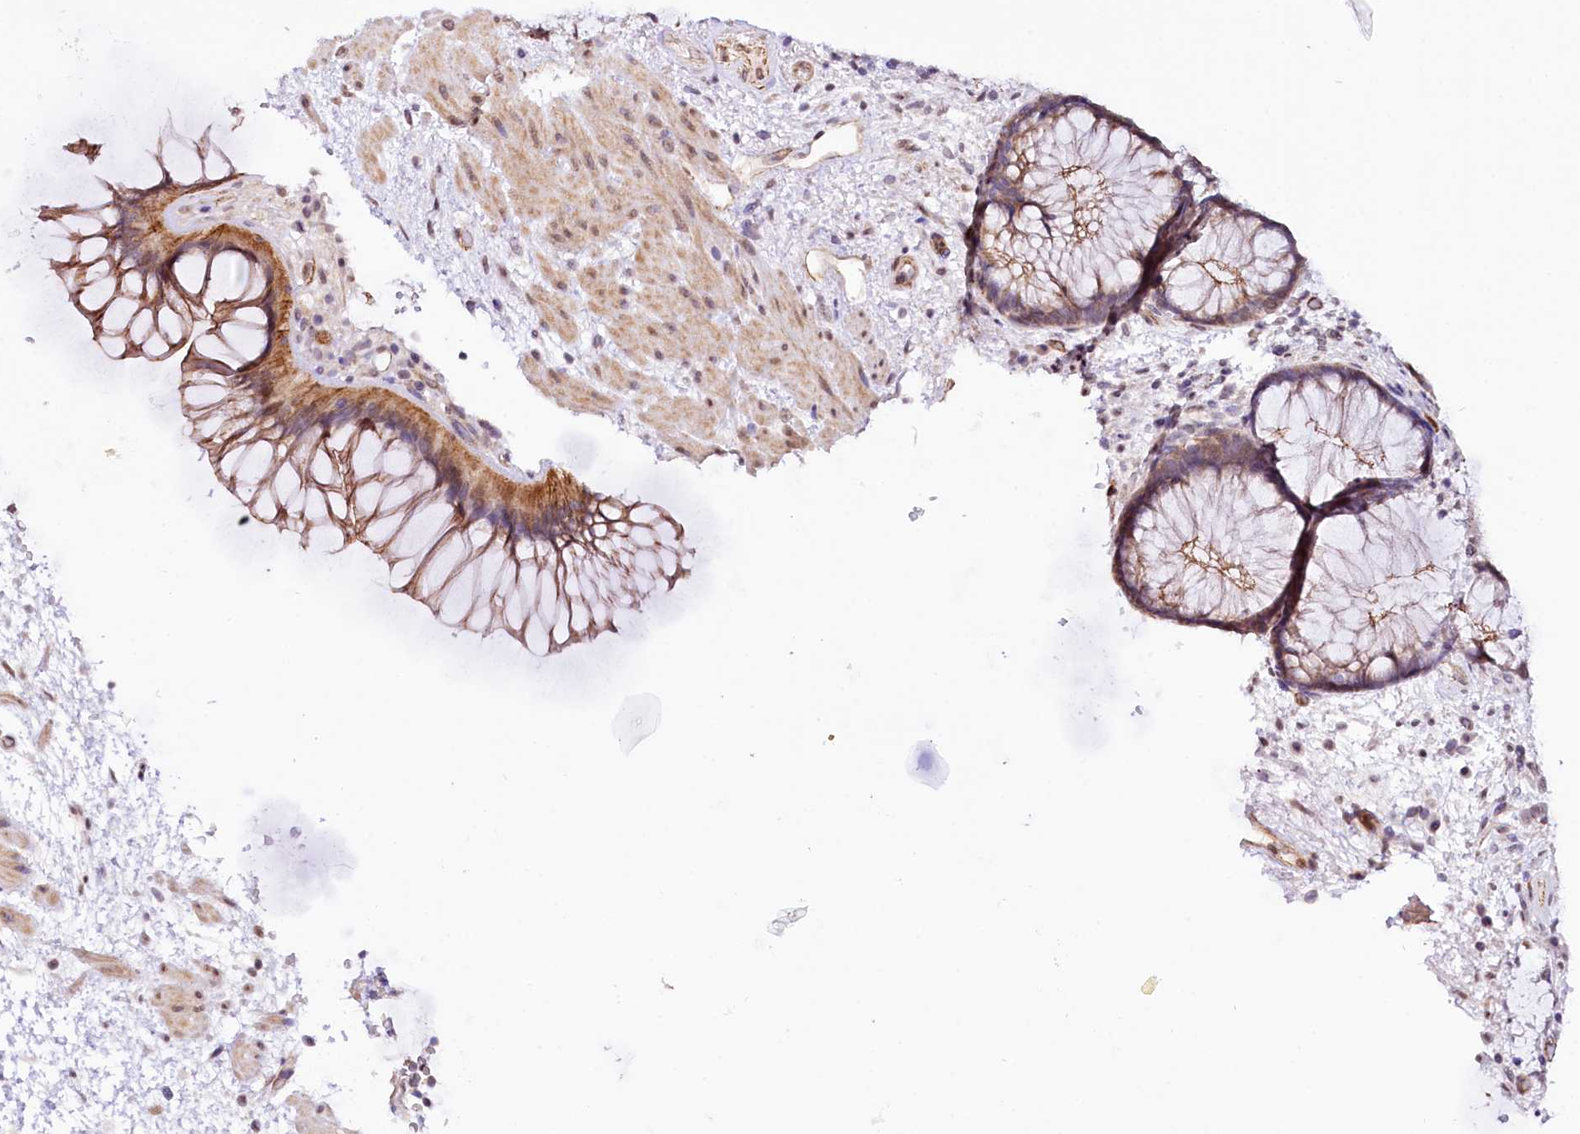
{"staining": {"intensity": "moderate", "quantity": ">75%", "location": "cytoplasmic/membranous"}, "tissue": "rectum", "cell_type": "Glandular cells", "image_type": "normal", "snomed": [{"axis": "morphology", "description": "Normal tissue, NOS"}, {"axis": "topography", "description": "Rectum"}], "caption": "Brown immunohistochemical staining in unremarkable rectum reveals moderate cytoplasmic/membranous expression in about >75% of glandular cells. The staining was performed using DAB (3,3'-diaminobenzidine) to visualize the protein expression in brown, while the nuclei were stained in blue with hematoxylin (Magnification: 20x).", "gene": "ST7", "patient": {"sex": "male", "age": 51}}